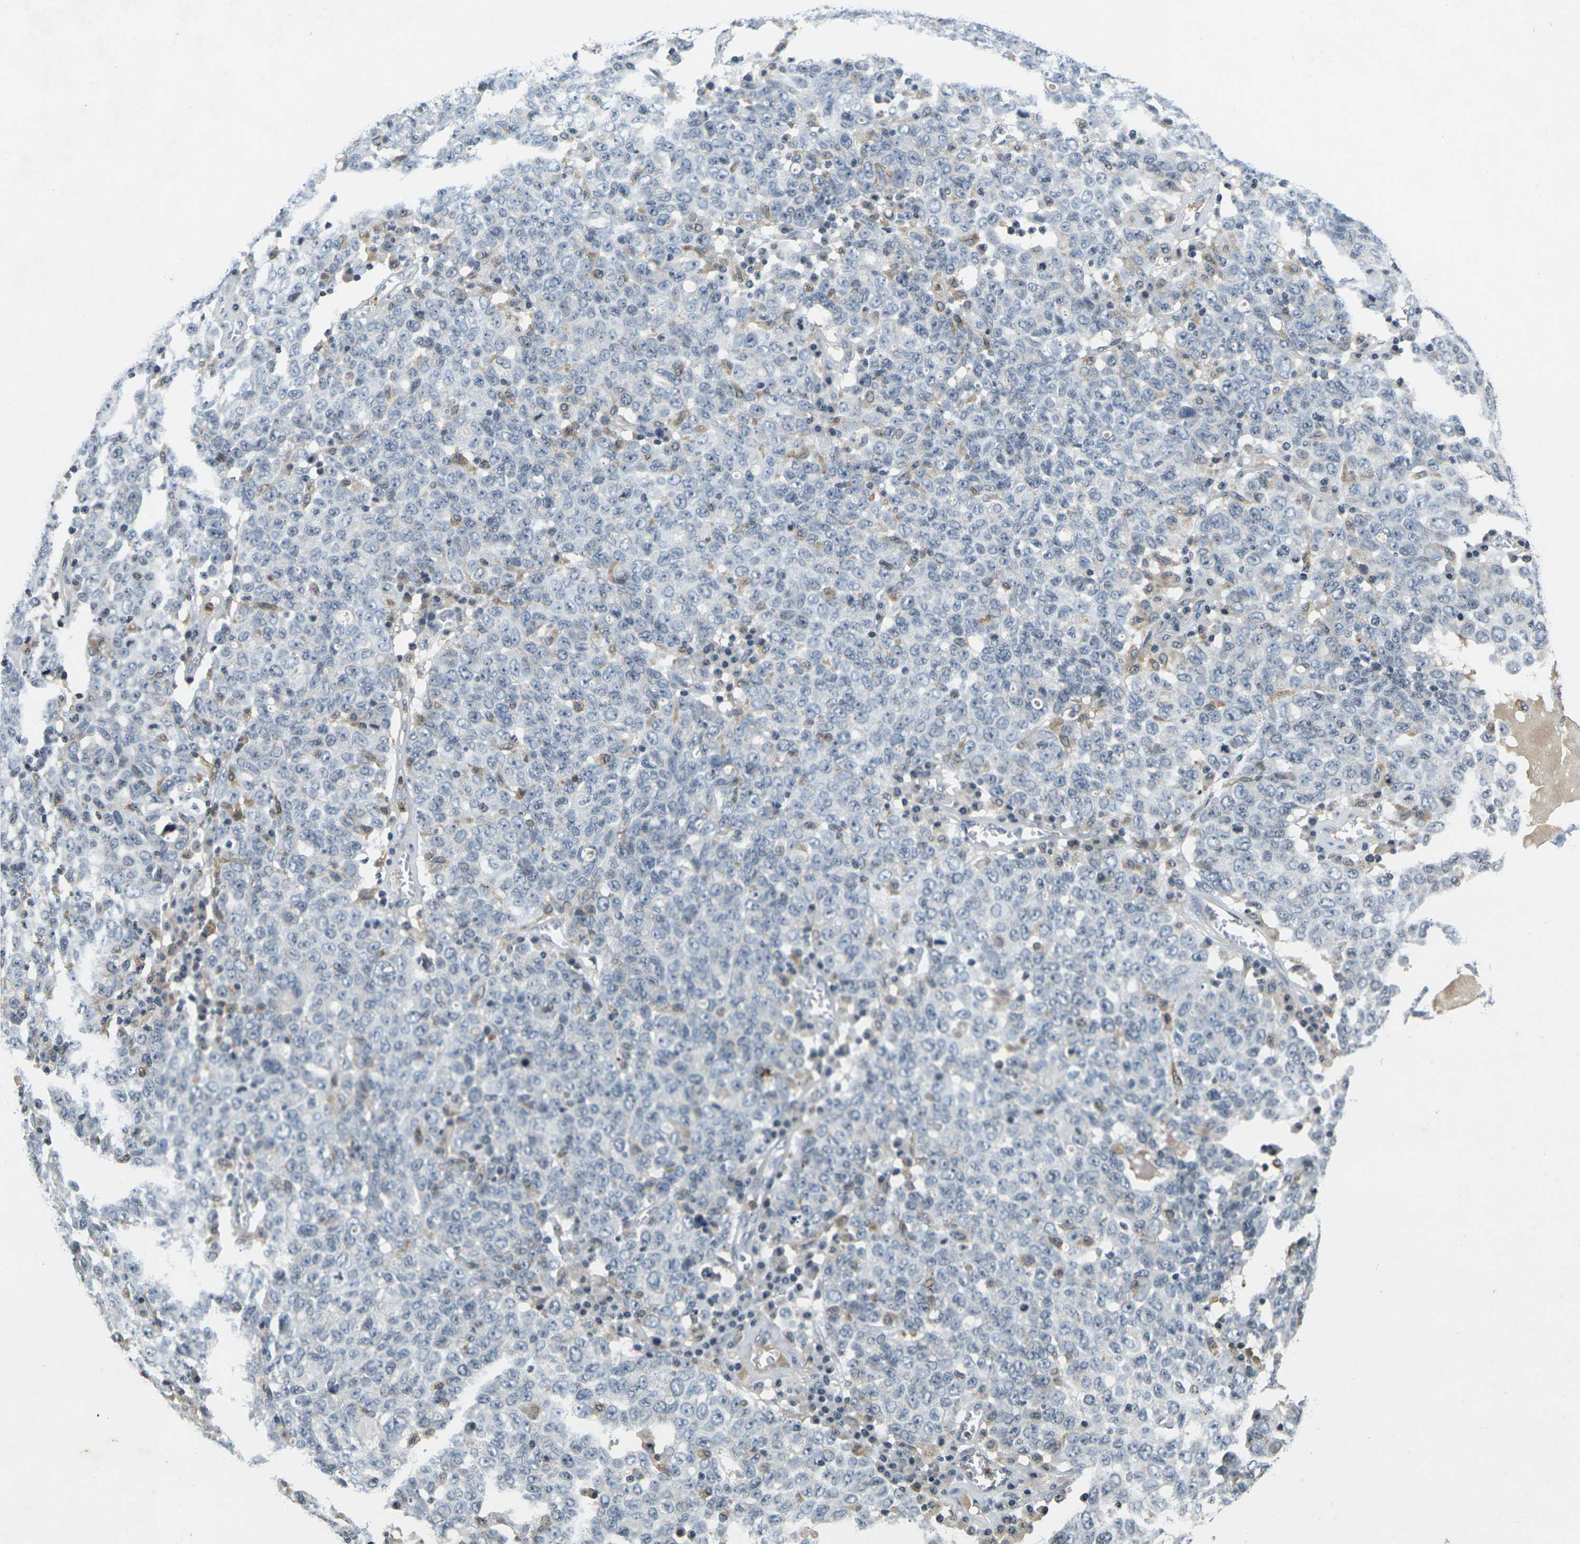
{"staining": {"intensity": "negative", "quantity": "none", "location": "none"}, "tissue": "ovarian cancer", "cell_type": "Tumor cells", "image_type": "cancer", "snomed": [{"axis": "morphology", "description": "Carcinoma, endometroid"}, {"axis": "topography", "description": "Ovary"}], "caption": "This is an immunohistochemistry (IHC) histopathology image of ovarian endometroid carcinoma. There is no positivity in tumor cells.", "gene": "C1QC", "patient": {"sex": "female", "age": 62}}